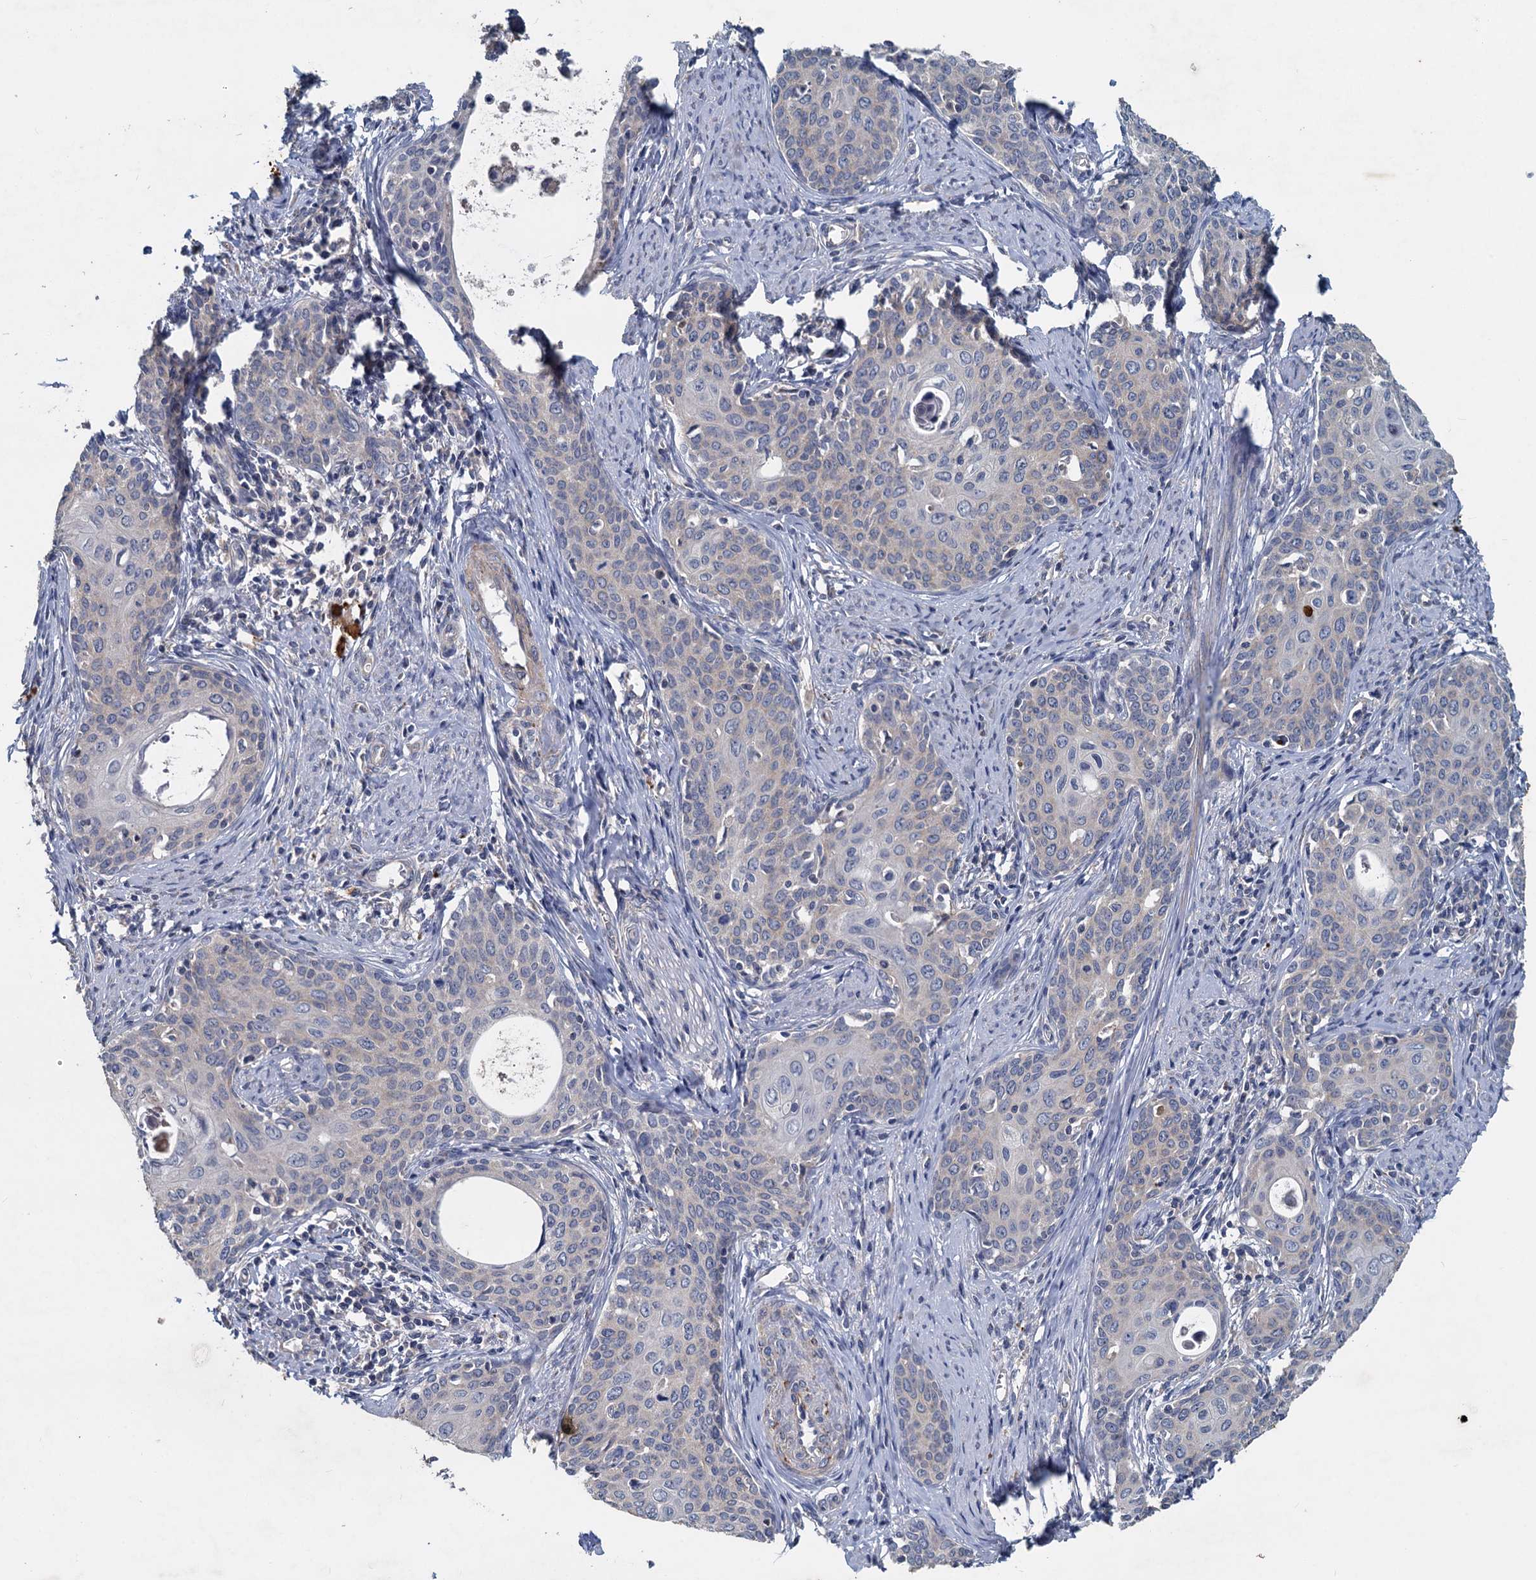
{"staining": {"intensity": "negative", "quantity": "none", "location": "none"}, "tissue": "cervical cancer", "cell_type": "Tumor cells", "image_type": "cancer", "snomed": [{"axis": "morphology", "description": "Squamous cell carcinoma, NOS"}, {"axis": "topography", "description": "Cervix"}], "caption": "This is an IHC micrograph of cervical squamous cell carcinoma. There is no positivity in tumor cells.", "gene": "SLC2A7", "patient": {"sex": "female", "age": 52}}